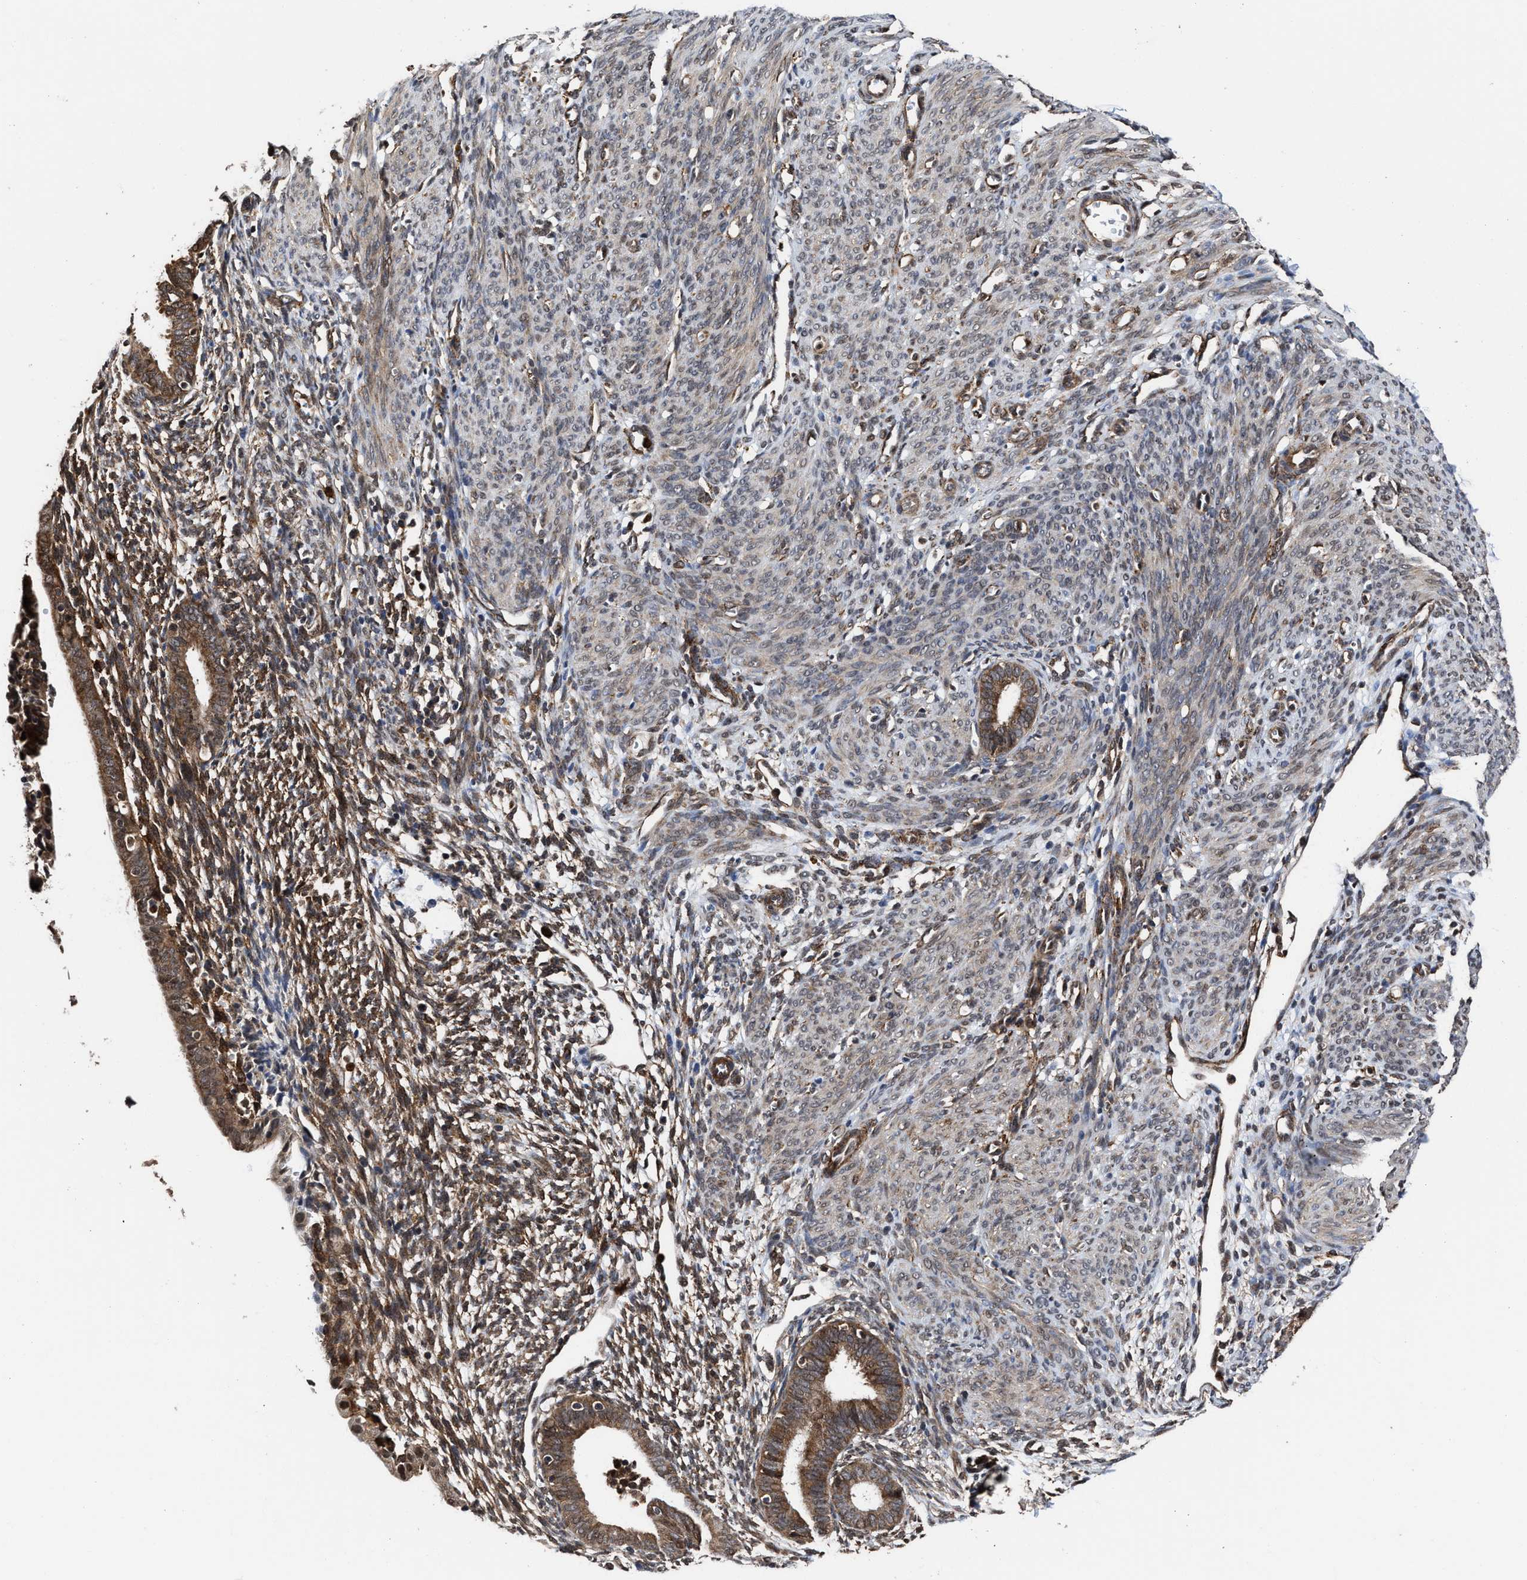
{"staining": {"intensity": "moderate", "quantity": "<25%", "location": "cytoplasmic/membranous"}, "tissue": "endometrium", "cell_type": "Cells in endometrial stroma", "image_type": "normal", "snomed": [{"axis": "morphology", "description": "Normal tissue, NOS"}, {"axis": "morphology", "description": "Adenocarcinoma, NOS"}, {"axis": "topography", "description": "Endometrium"}, {"axis": "topography", "description": "Ovary"}], "caption": "This is an image of IHC staining of unremarkable endometrium, which shows moderate staining in the cytoplasmic/membranous of cells in endometrial stroma.", "gene": "SEPTIN2", "patient": {"sex": "female", "age": 68}}